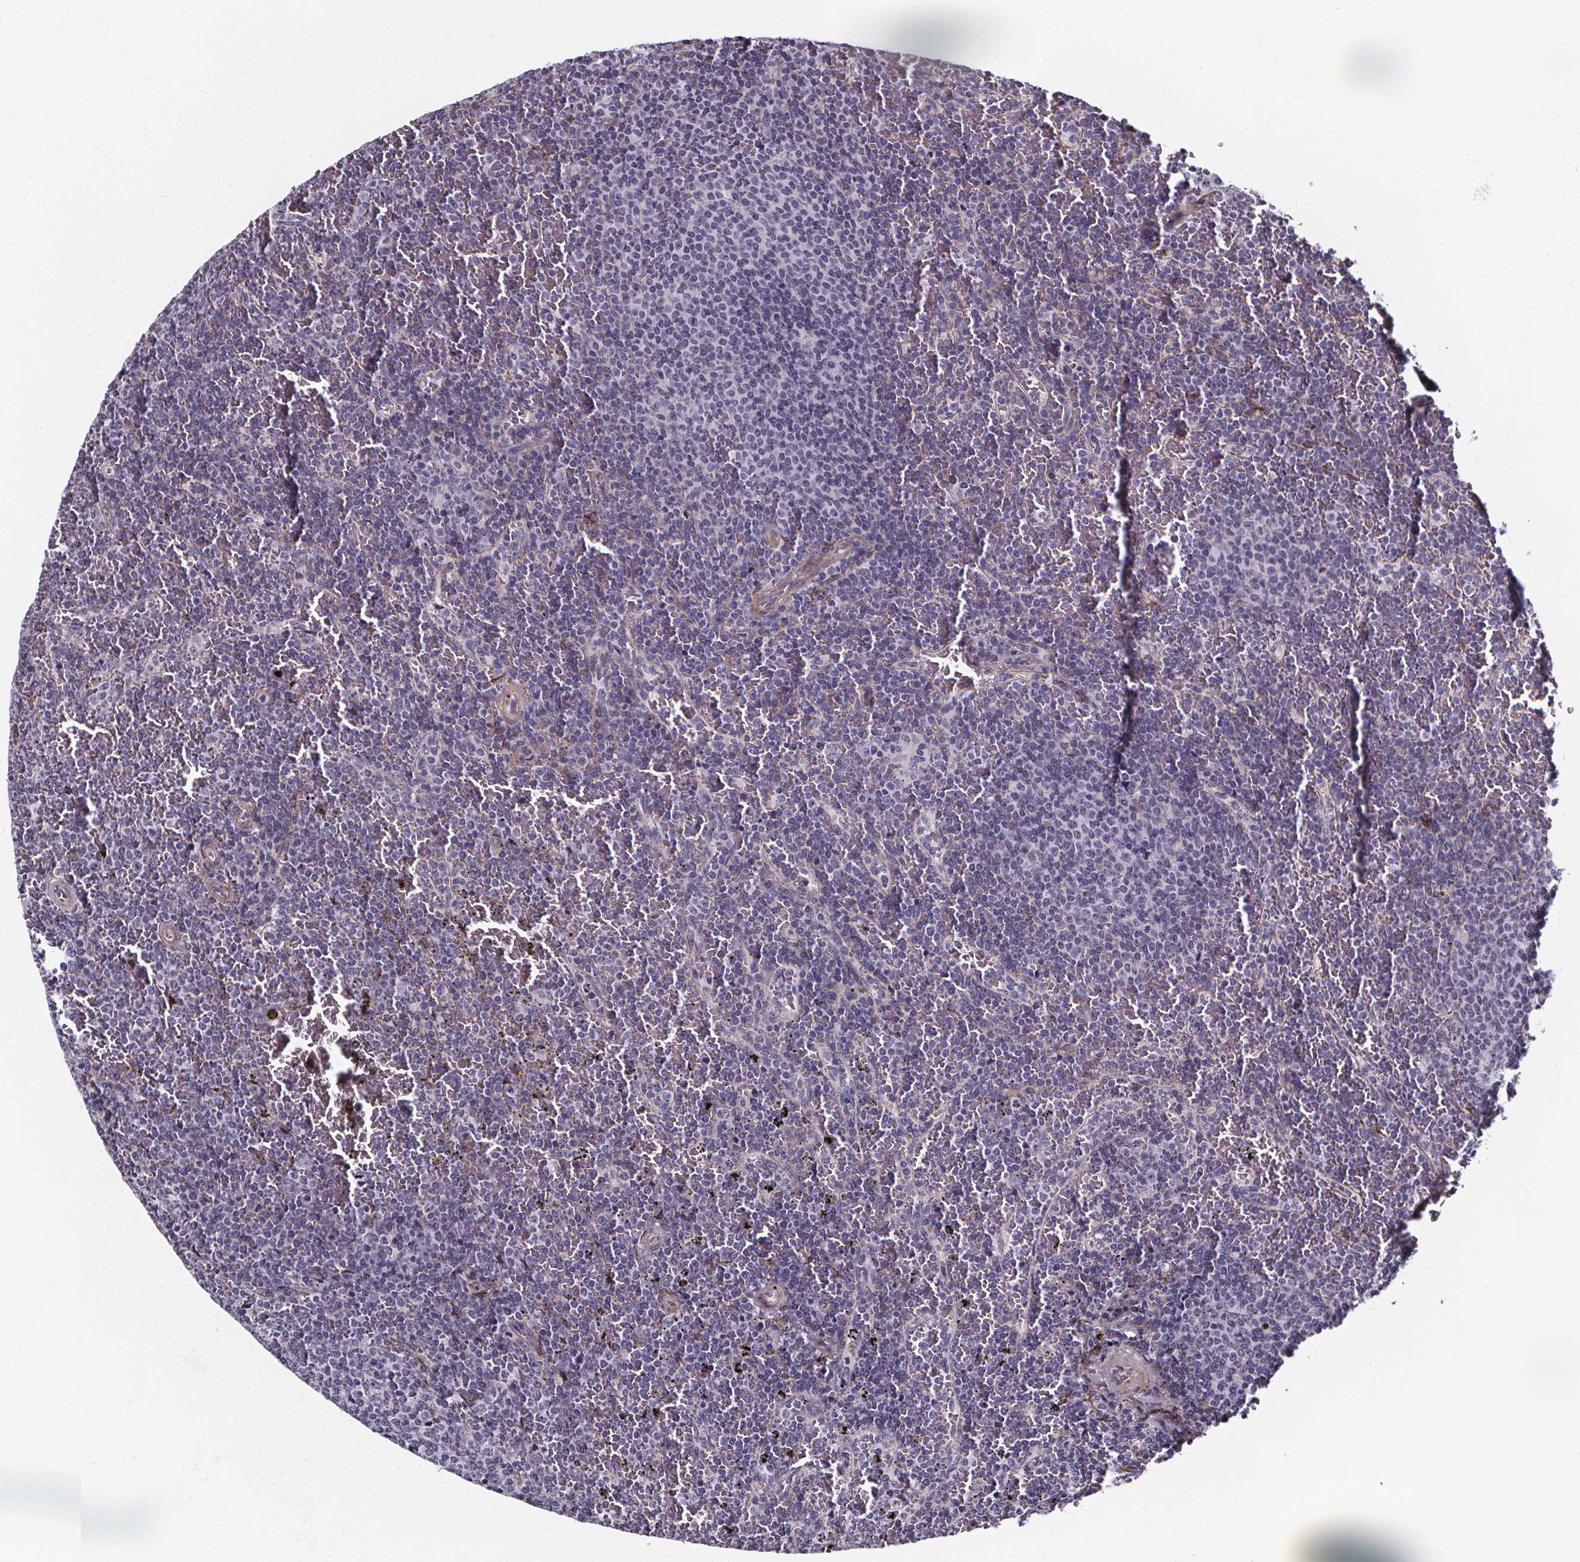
{"staining": {"intensity": "negative", "quantity": "none", "location": "none"}, "tissue": "lymphoma", "cell_type": "Tumor cells", "image_type": "cancer", "snomed": [{"axis": "morphology", "description": "Malignant lymphoma, non-Hodgkin's type, Low grade"}, {"axis": "topography", "description": "Spleen"}], "caption": "This is an immunohistochemistry (IHC) image of human lymphoma. There is no staining in tumor cells.", "gene": "AEBP1", "patient": {"sex": "female", "age": 77}}